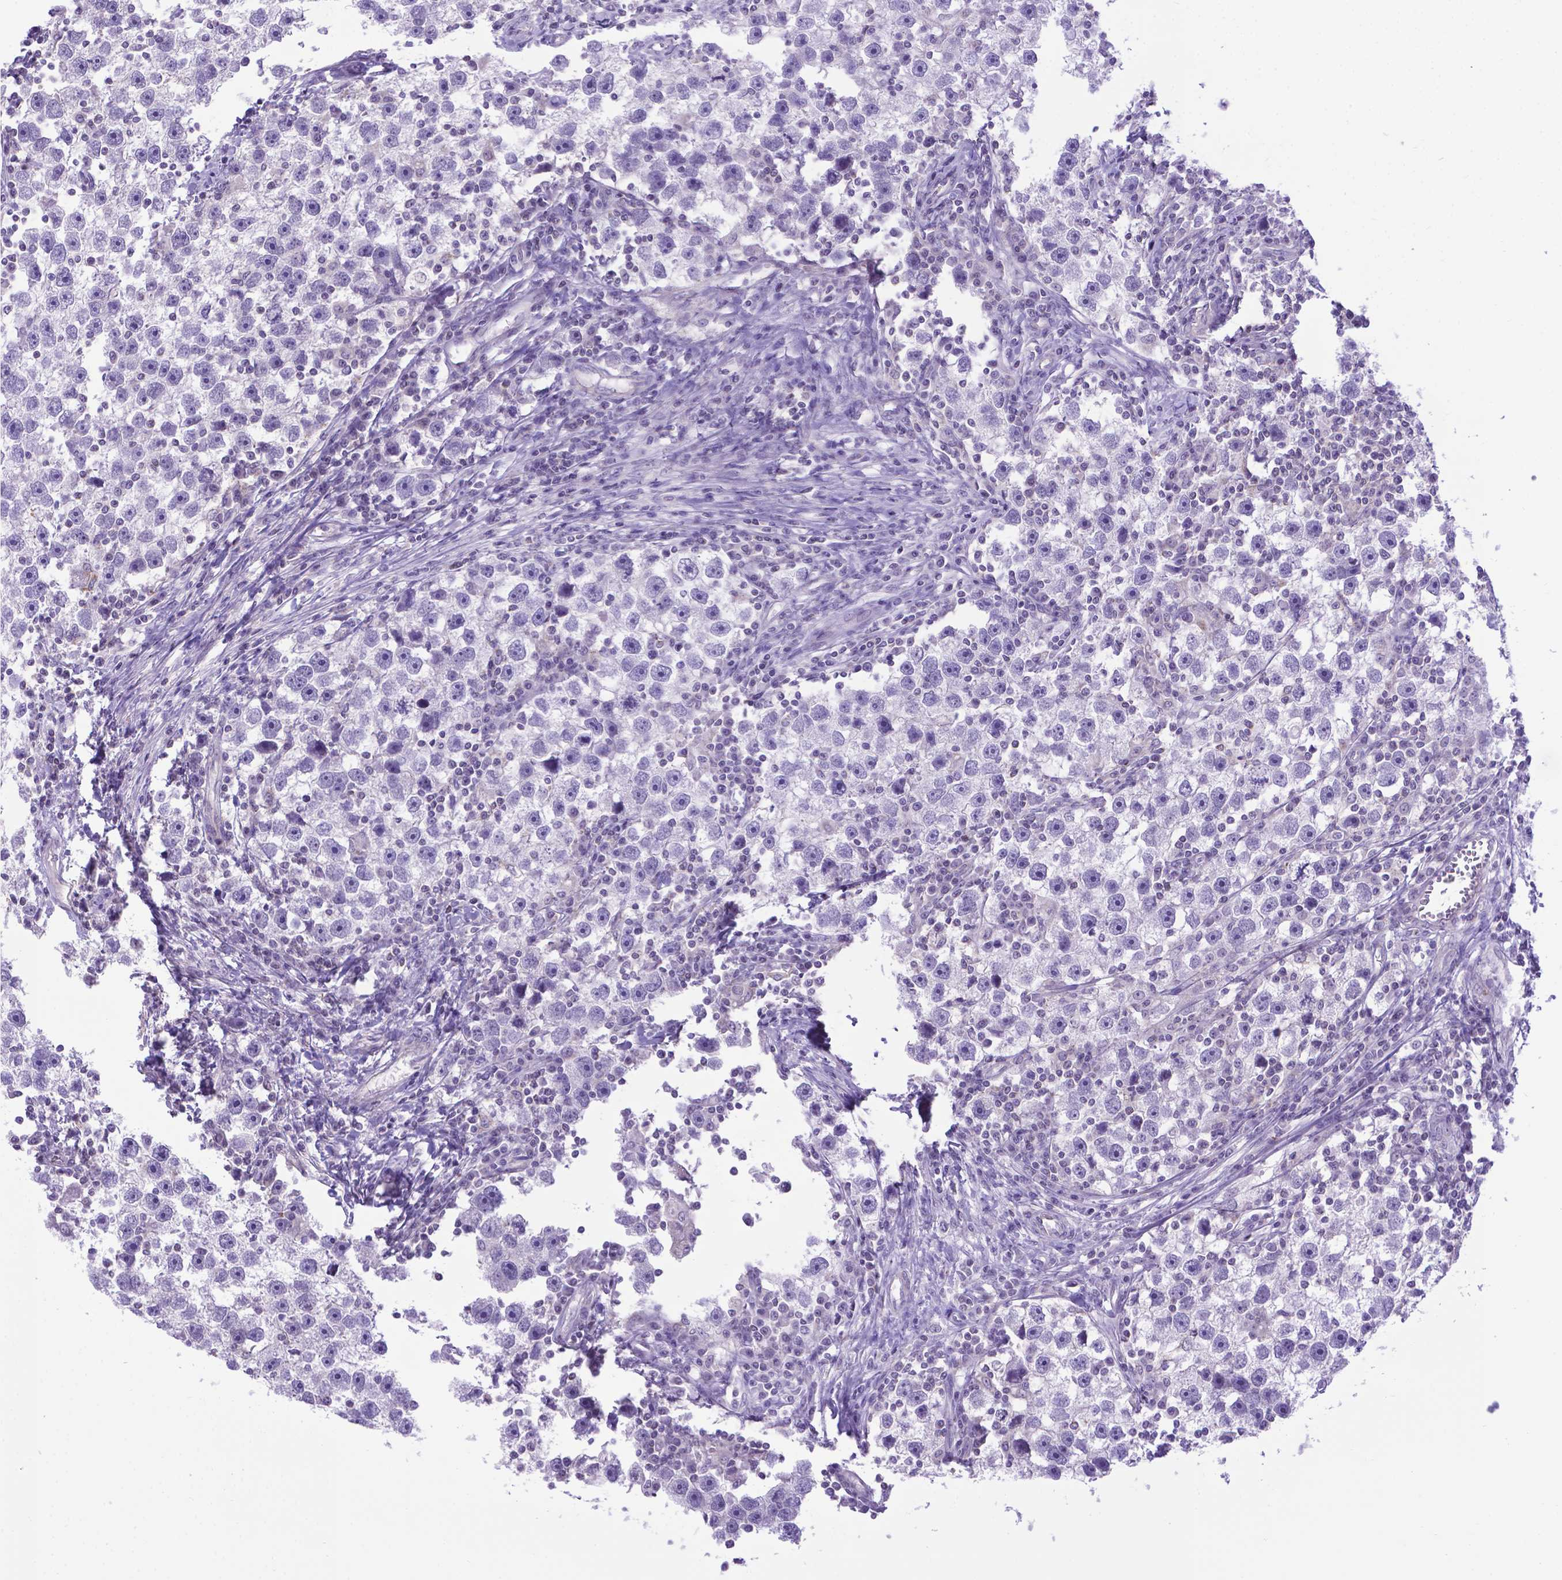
{"staining": {"intensity": "negative", "quantity": "none", "location": "none"}, "tissue": "testis cancer", "cell_type": "Tumor cells", "image_type": "cancer", "snomed": [{"axis": "morphology", "description": "Seminoma, NOS"}, {"axis": "topography", "description": "Testis"}], "caption": "Testis cancer (seminoma) was stained to show a protein in brown. There is no significant positivity in tumor cells.", "gene": "POU3F3", "patient": {"sex": "male", "age": 30}}